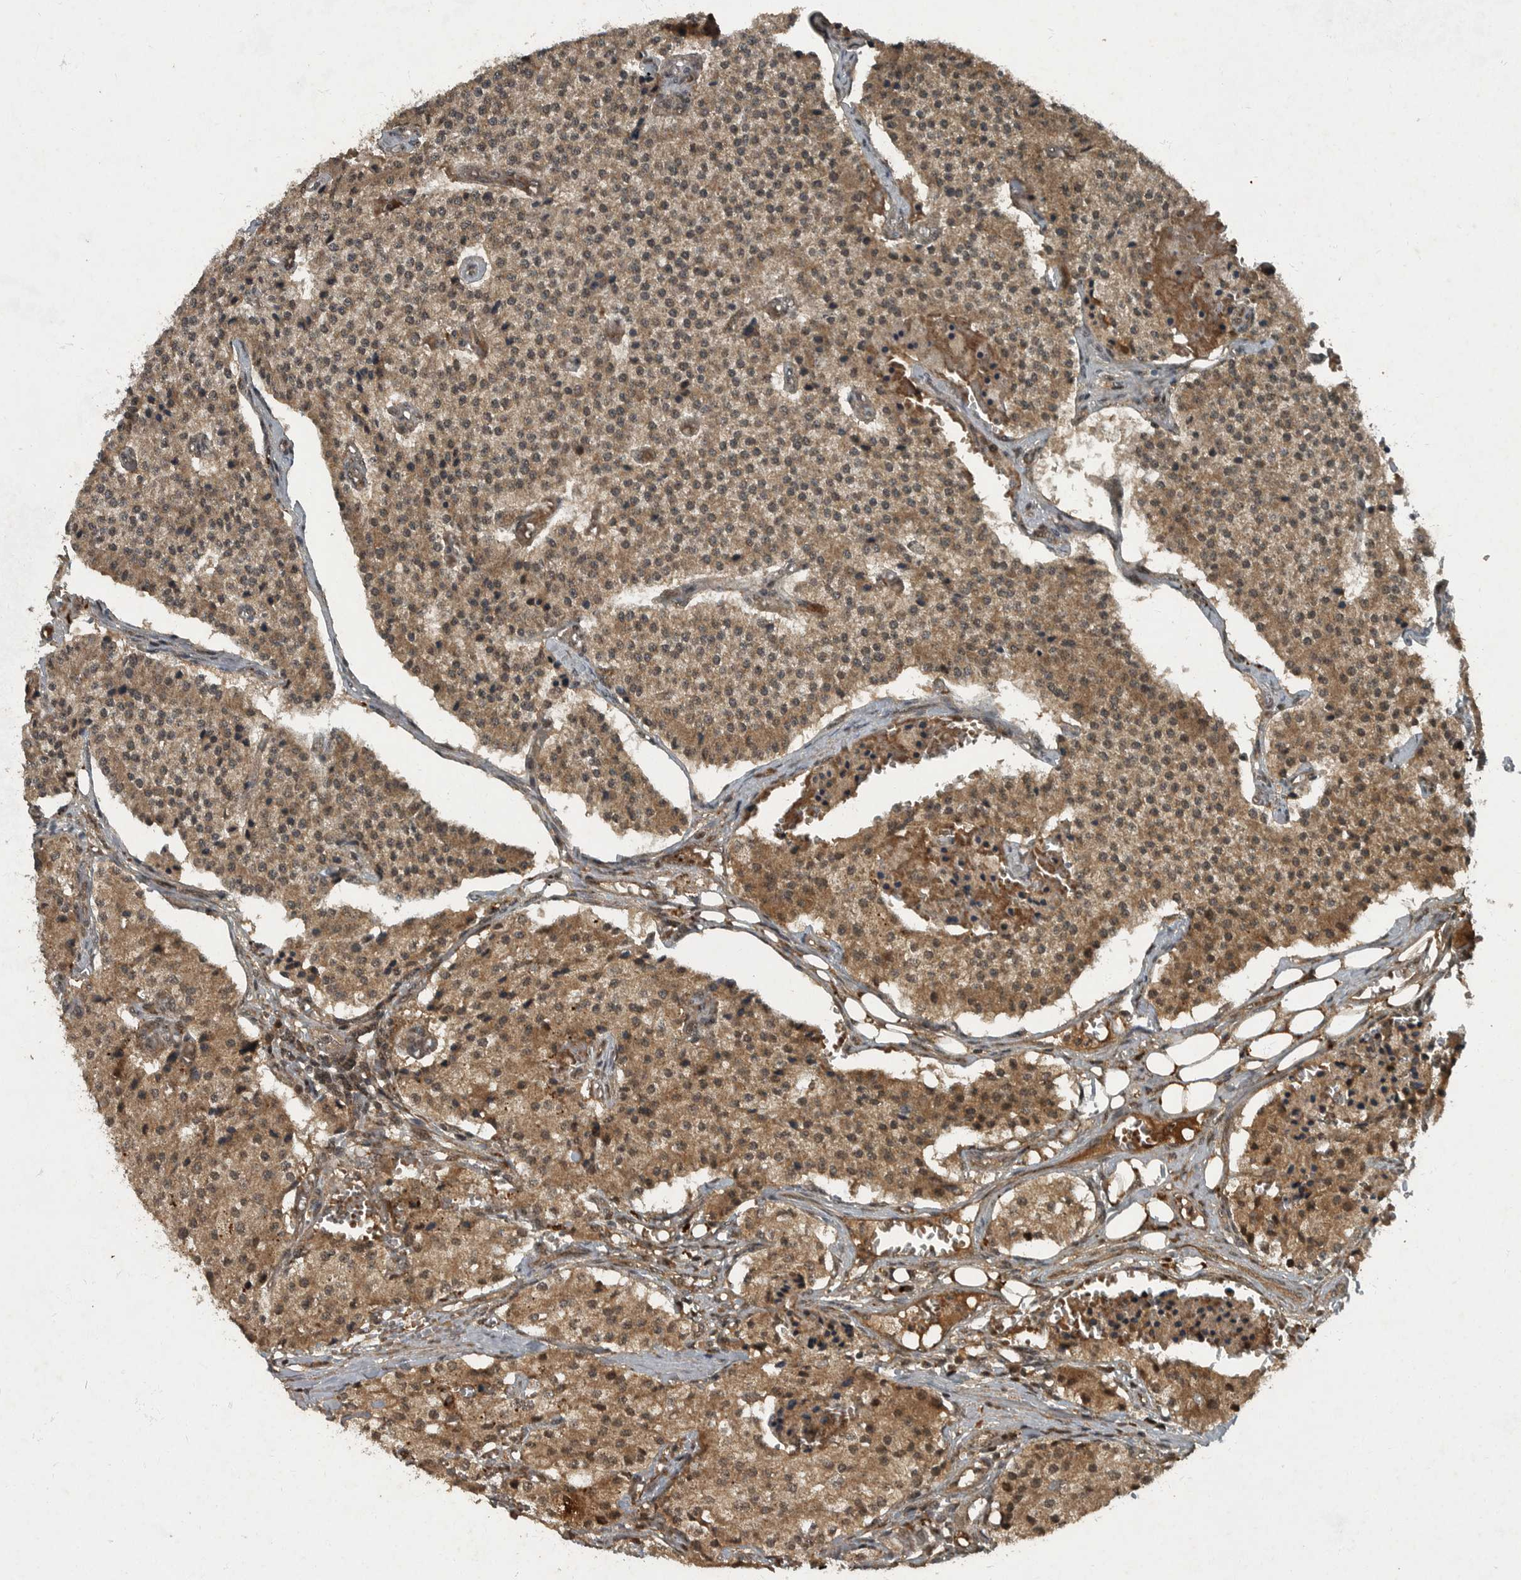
{"staining": {"intensity": "moderate", "quantity": ">75%", "location": "cytoplasmic/membranous"}, "tissue": "carcinoid", "cell_type": "Tumor cells", "image_type": "cancer", "snomed": [{"axis": "morphology", "description": "Carcinoid, malignant, NOS"}, {"axis": "topography", "description": "Colon"}], "caption": "A brown stain labels moderate cytoplasmic/membranous expression of a protein in carcinoid (malignant) tumor cells. (DAB (3,3'-diaminobenzidine) = brown stain, brightfield microscopy at high magnification).", "gene": "FOXO1", "patient": {"sex": "female", "age": 52}}